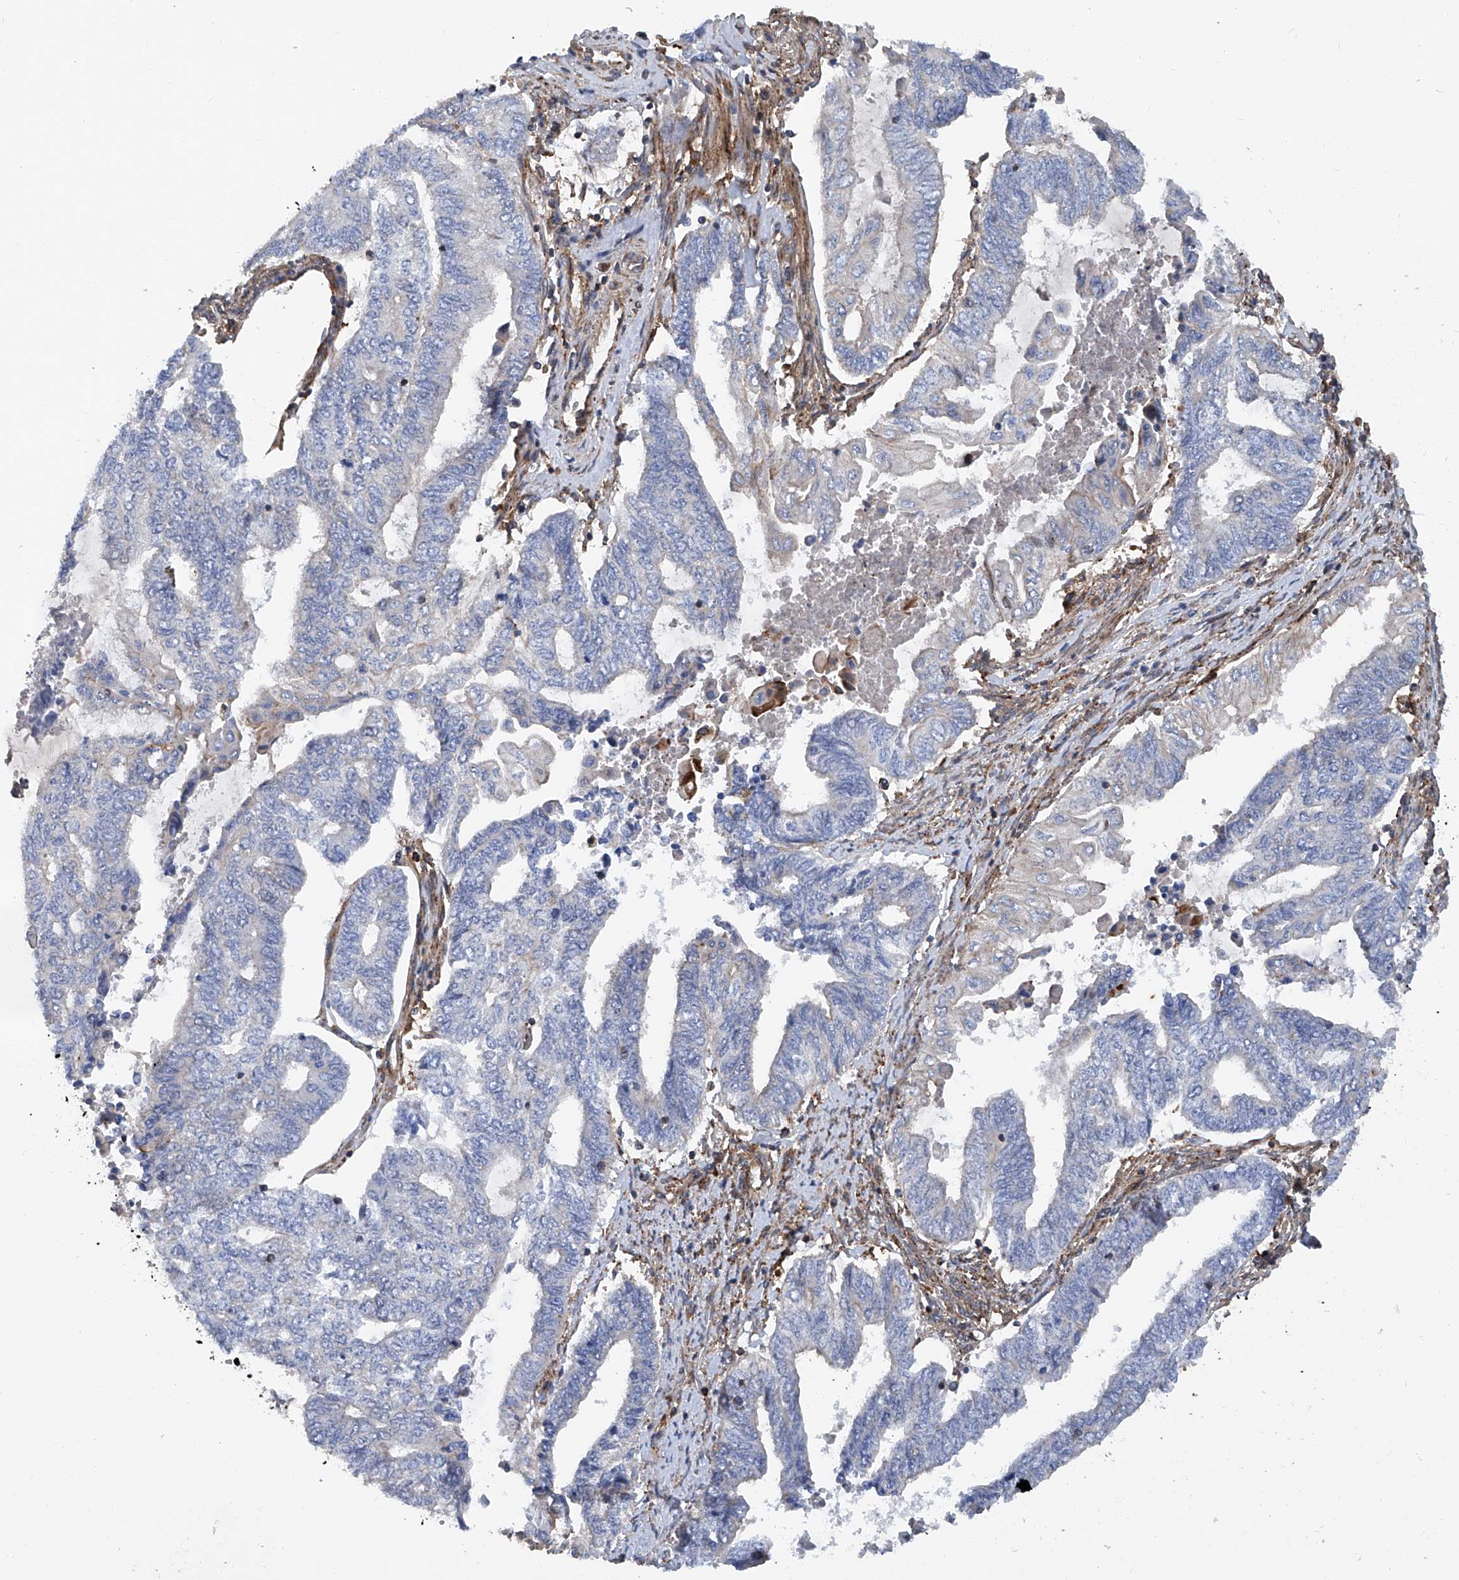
{"staining": {"intensity": "negative", "quantity": "none", "location": "none"}, "tissue": "endometrial cancer", "cell_type": "Tumor cells", "image_type": "cancer", "snomed": [{"axis": "morphology", "description": "Adenocarcinoma, NOS"}, {"axis": "topography", "description": "Uterus"}, {"axis": "topography", "description": "Endometrium"}], "caption": "Immunohistochemical staining of human endometrial adenocarcinoma shows no significant positivity in tumor cells.", "gene": "SMAP1", "patient": {"sex": "female", "age": 70}}